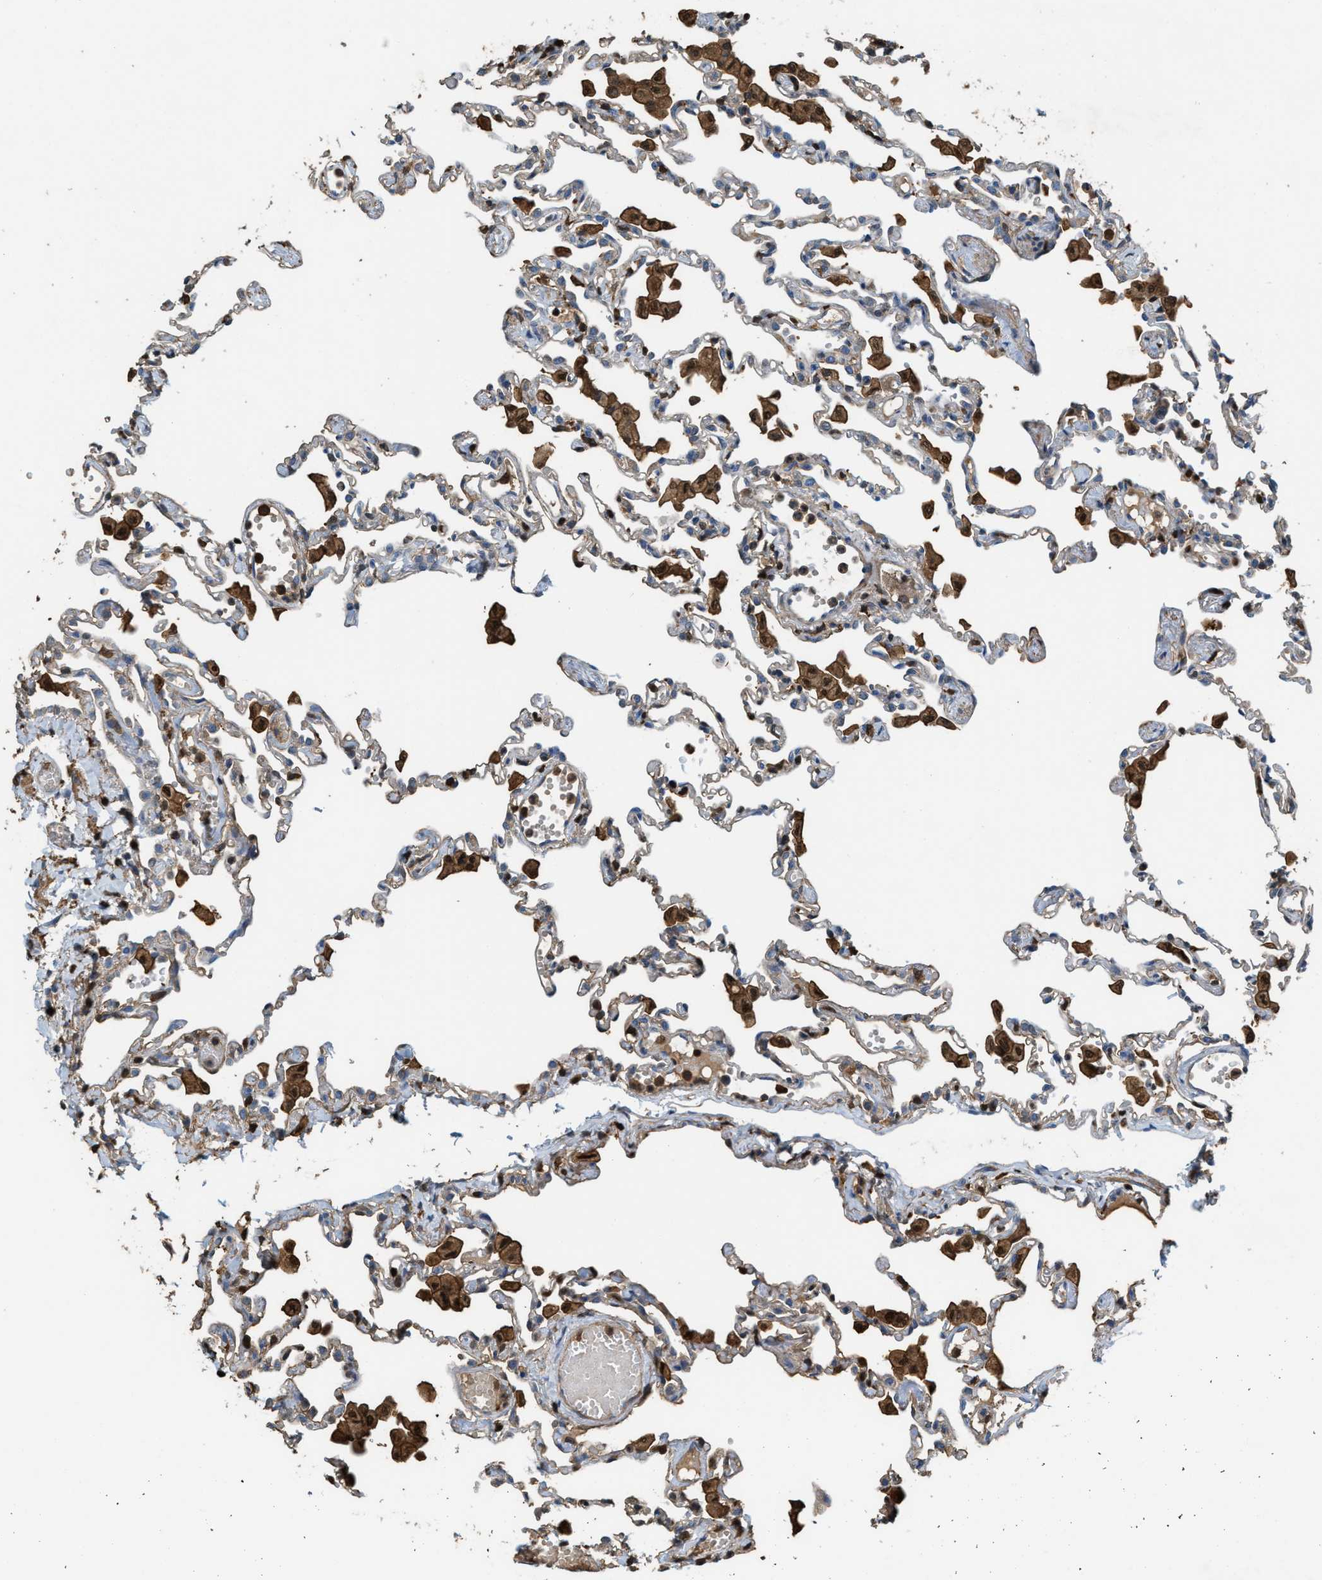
{"staining": {"intensity": "weak", "quantity": "<25%", "location": "cytoplasmic/membranous"}, "tissue": "lung", "cell_type": "Alveolar cells", "image_type": "normal", "snomed": [{"axis": "morphology", "description": "Normal tissue, NOS"}, {"axis": "topography", "description": "Bronchus"}, {"axis": "topography", "description": "Lung"}], "caption": "High power microscopy micrograph of an IHC image of unremarkable lung, revealing no significant expression in alveolar cells. The staining is performed using DAB (3,3'-diaminobenzidine) brown chromogen with nuclei counter-stained in using hematoxylin.", "gene": "SERPINB5", "patient": {"sex": "female", "age": 49}}